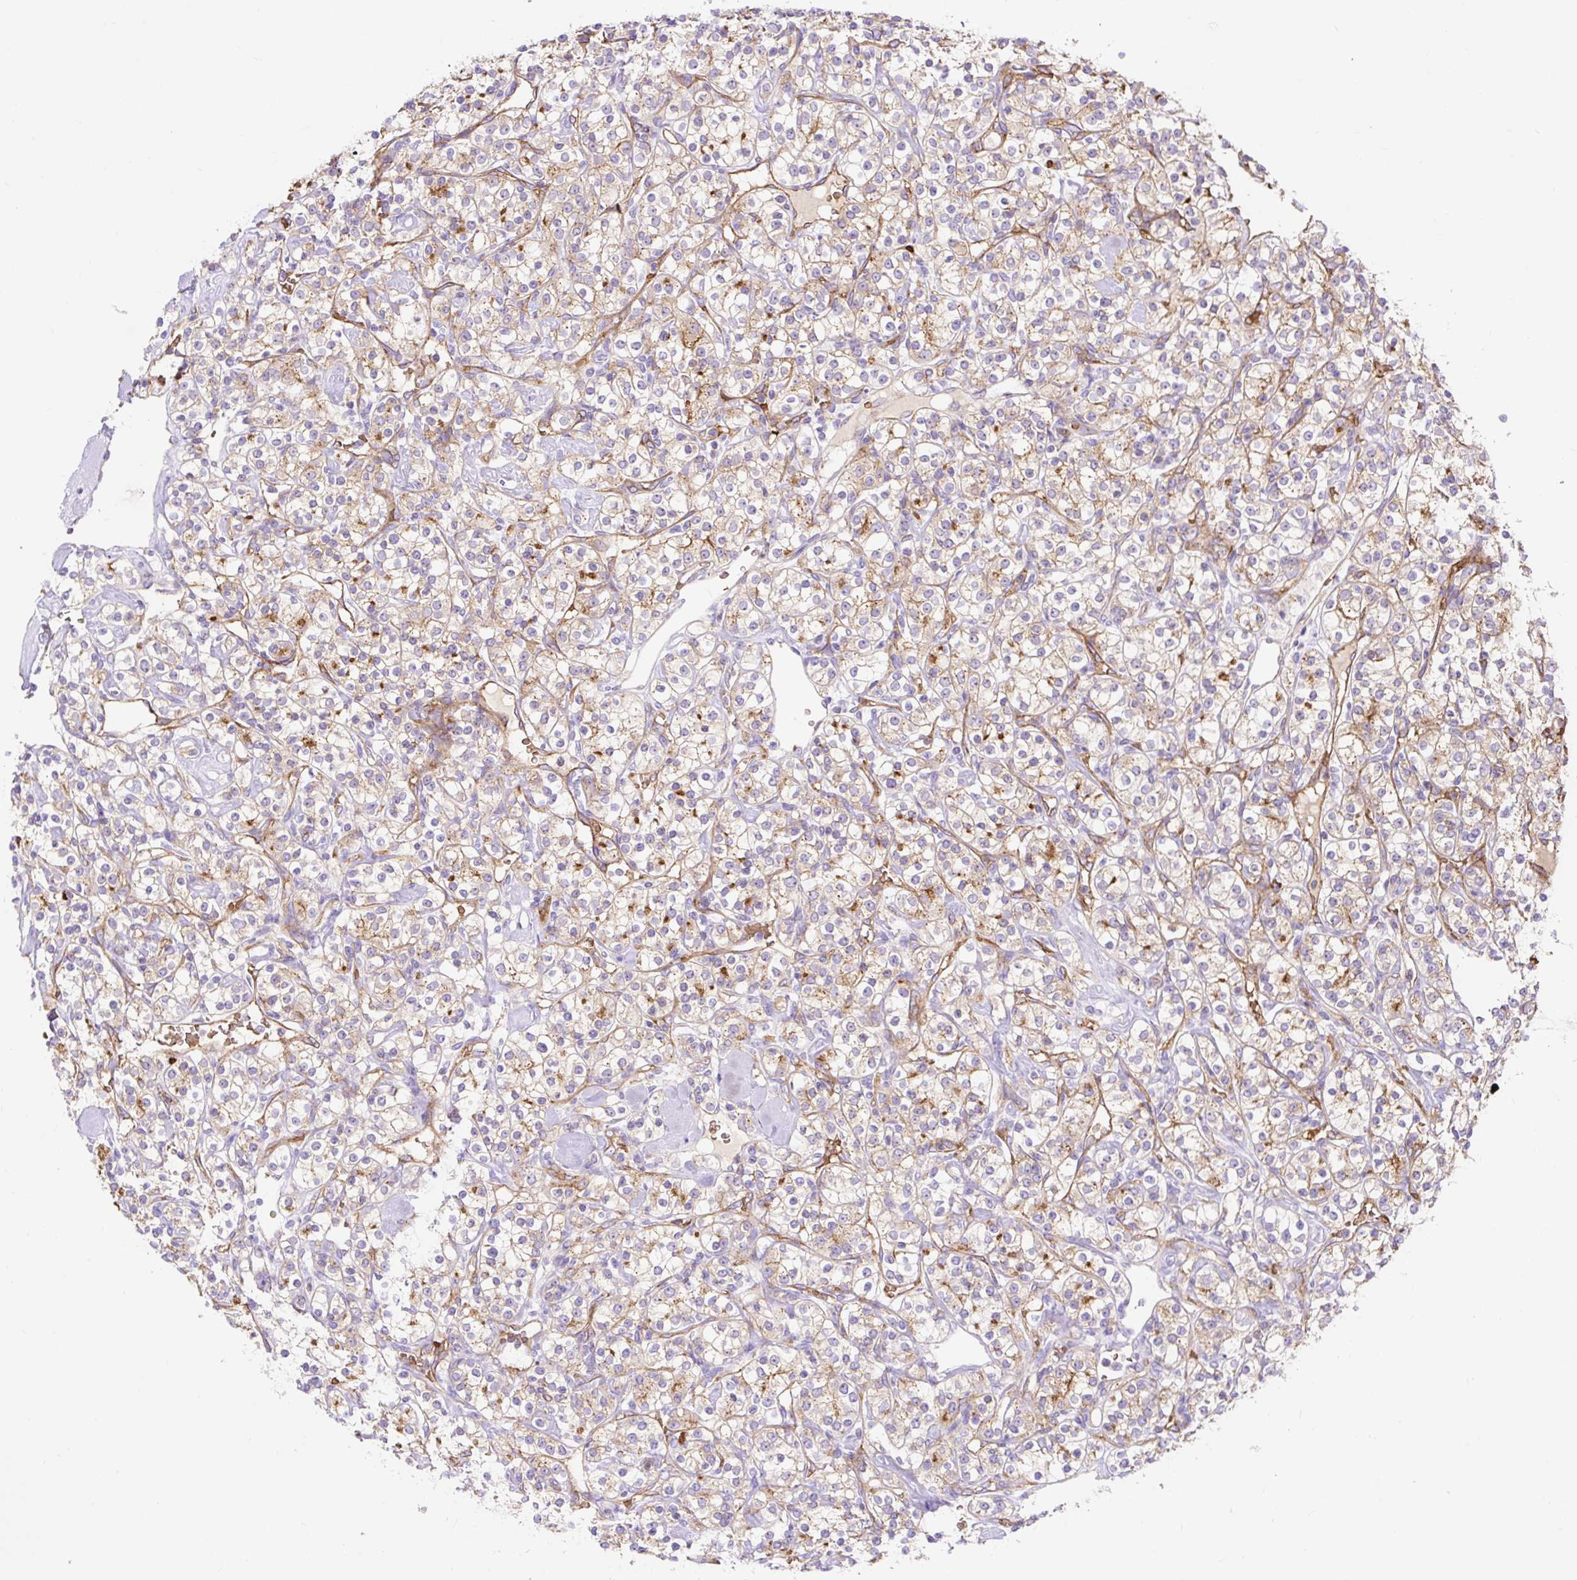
{"staining": {"intensity": "weak", "quantity": "25%-75%", "location": "cytoplasmic/membranous"}, "tissue": "renal cancer", "cell_type": "Tumor cells", "image_type": "cancer", "snomed": [{"axis": "morphology", "description": "Adenocarcinoma, NOS"}, {"axis": "topography", "description": "Kidney"}], "caption": "Immunohistochemistry (DAB (3,3'-diaminobenzidine)) staining of human renal cancer demonstrates weak cytoplasmic/membranous protein positivity in approximately 25%-75% of tumor cells.", "gene": "HIP1R", "patient": {"sex": "male", "age": 77}}